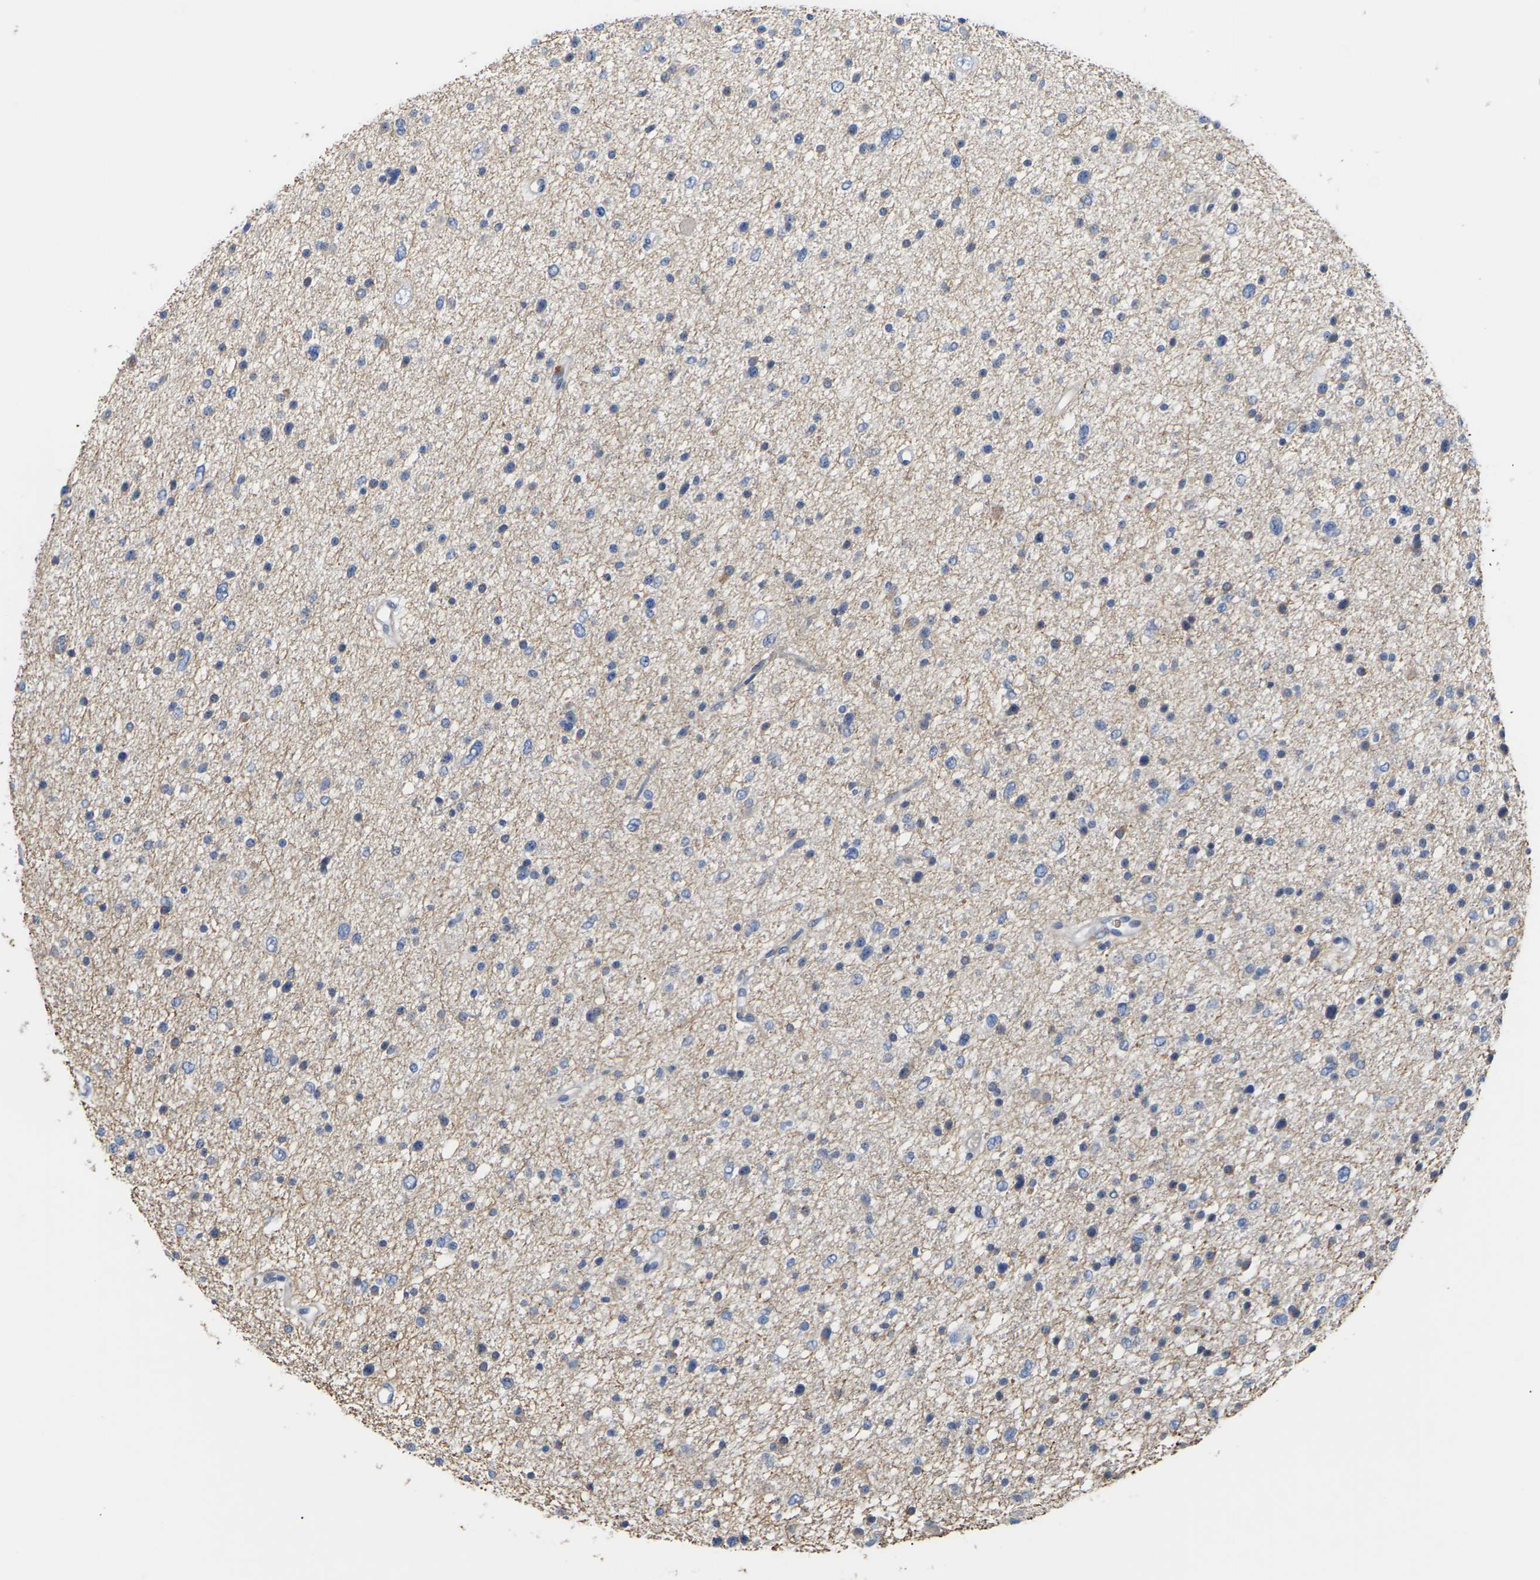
{"staining": {"intensity": "negative", "quantity": "none", "location": "none"}, "tissue": "glioma", "cell_type": "Tumor cells", "image_type": "cancer", "snomed": [{"axis": "morphology", "description": "Glioma, malignant, Low grade"}, {"axis": "topography", "description": "Brain"}], "caption": "DAB (3,3'-diaminobenzidine) immunohistochemical staining of low-grade glioma (malignant) reveals no significant expression in tumor cells. Brightfield microscopy of IHC stained with DAB (3,3'-diaminobenzidine) (brown) and hematoxylin (blue), captured at high magnification.", "gene": "TMCO4", "patient": {"sex": "female", "age": 37}}